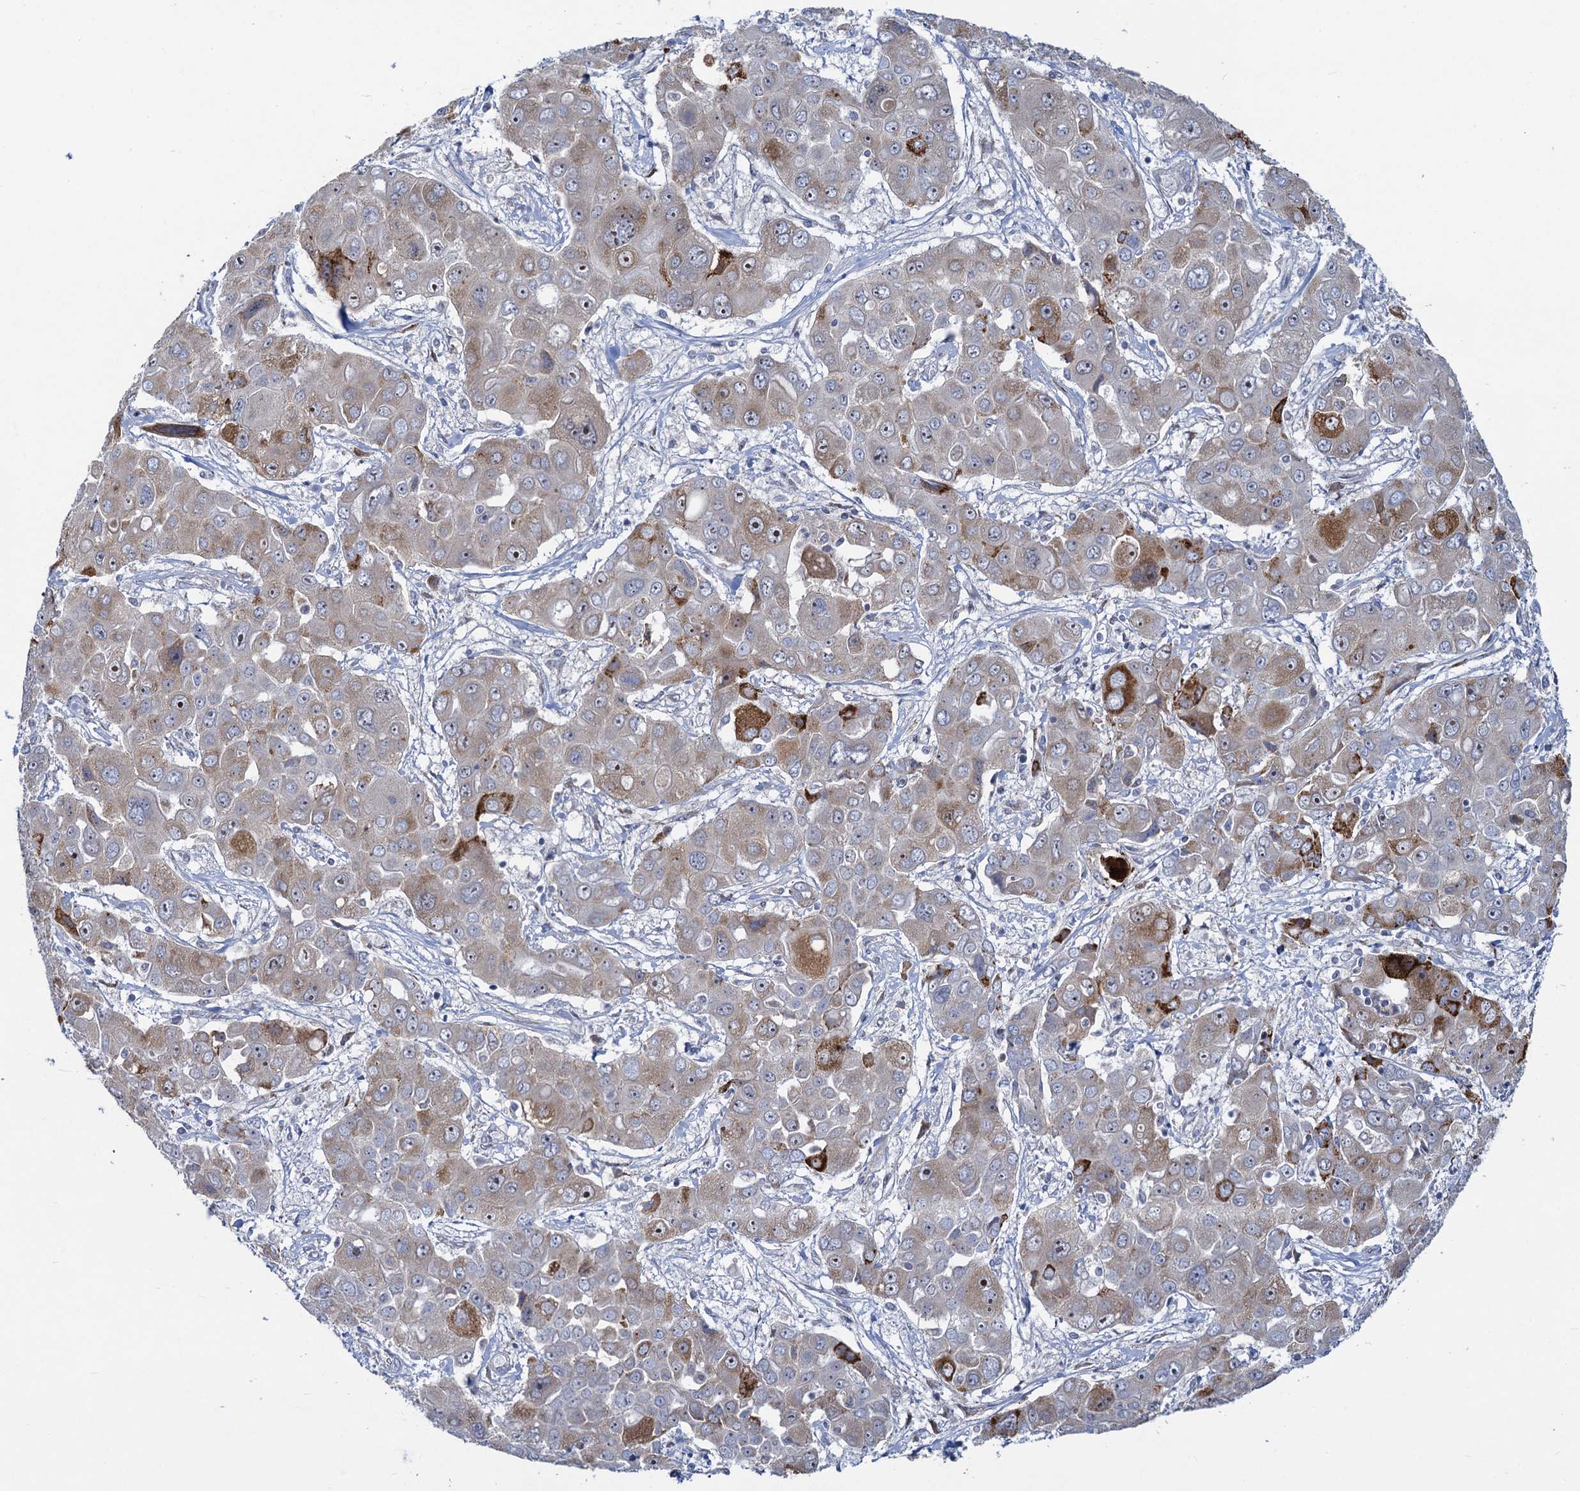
{"staining": {"intensity": "strong", "quantity": "<25%", "location": "cytoplasmic/membranous"}, "tissue": "liver cancer", "cell_type": "Tumor cells", "image_type": "cancer", "snomed": [{"axis": "morphology", "description": "Cholangiocarcinoma"}, {"axis": "topography", "description": "Liver"}], "caption": "Immunohistochemistry (IHC) histopathology image of neoplastic tissue: liver cholangiocarcinoma stained using immunohistochemistry shows medium levels of strong protein expression localized specifically in the cytoplasmic/membranous of tumor cells, appearing as a cytoplasmic/membranous brown color.", "gene": "QPCTL", "patient": {"sex": "male", "age": 67}}